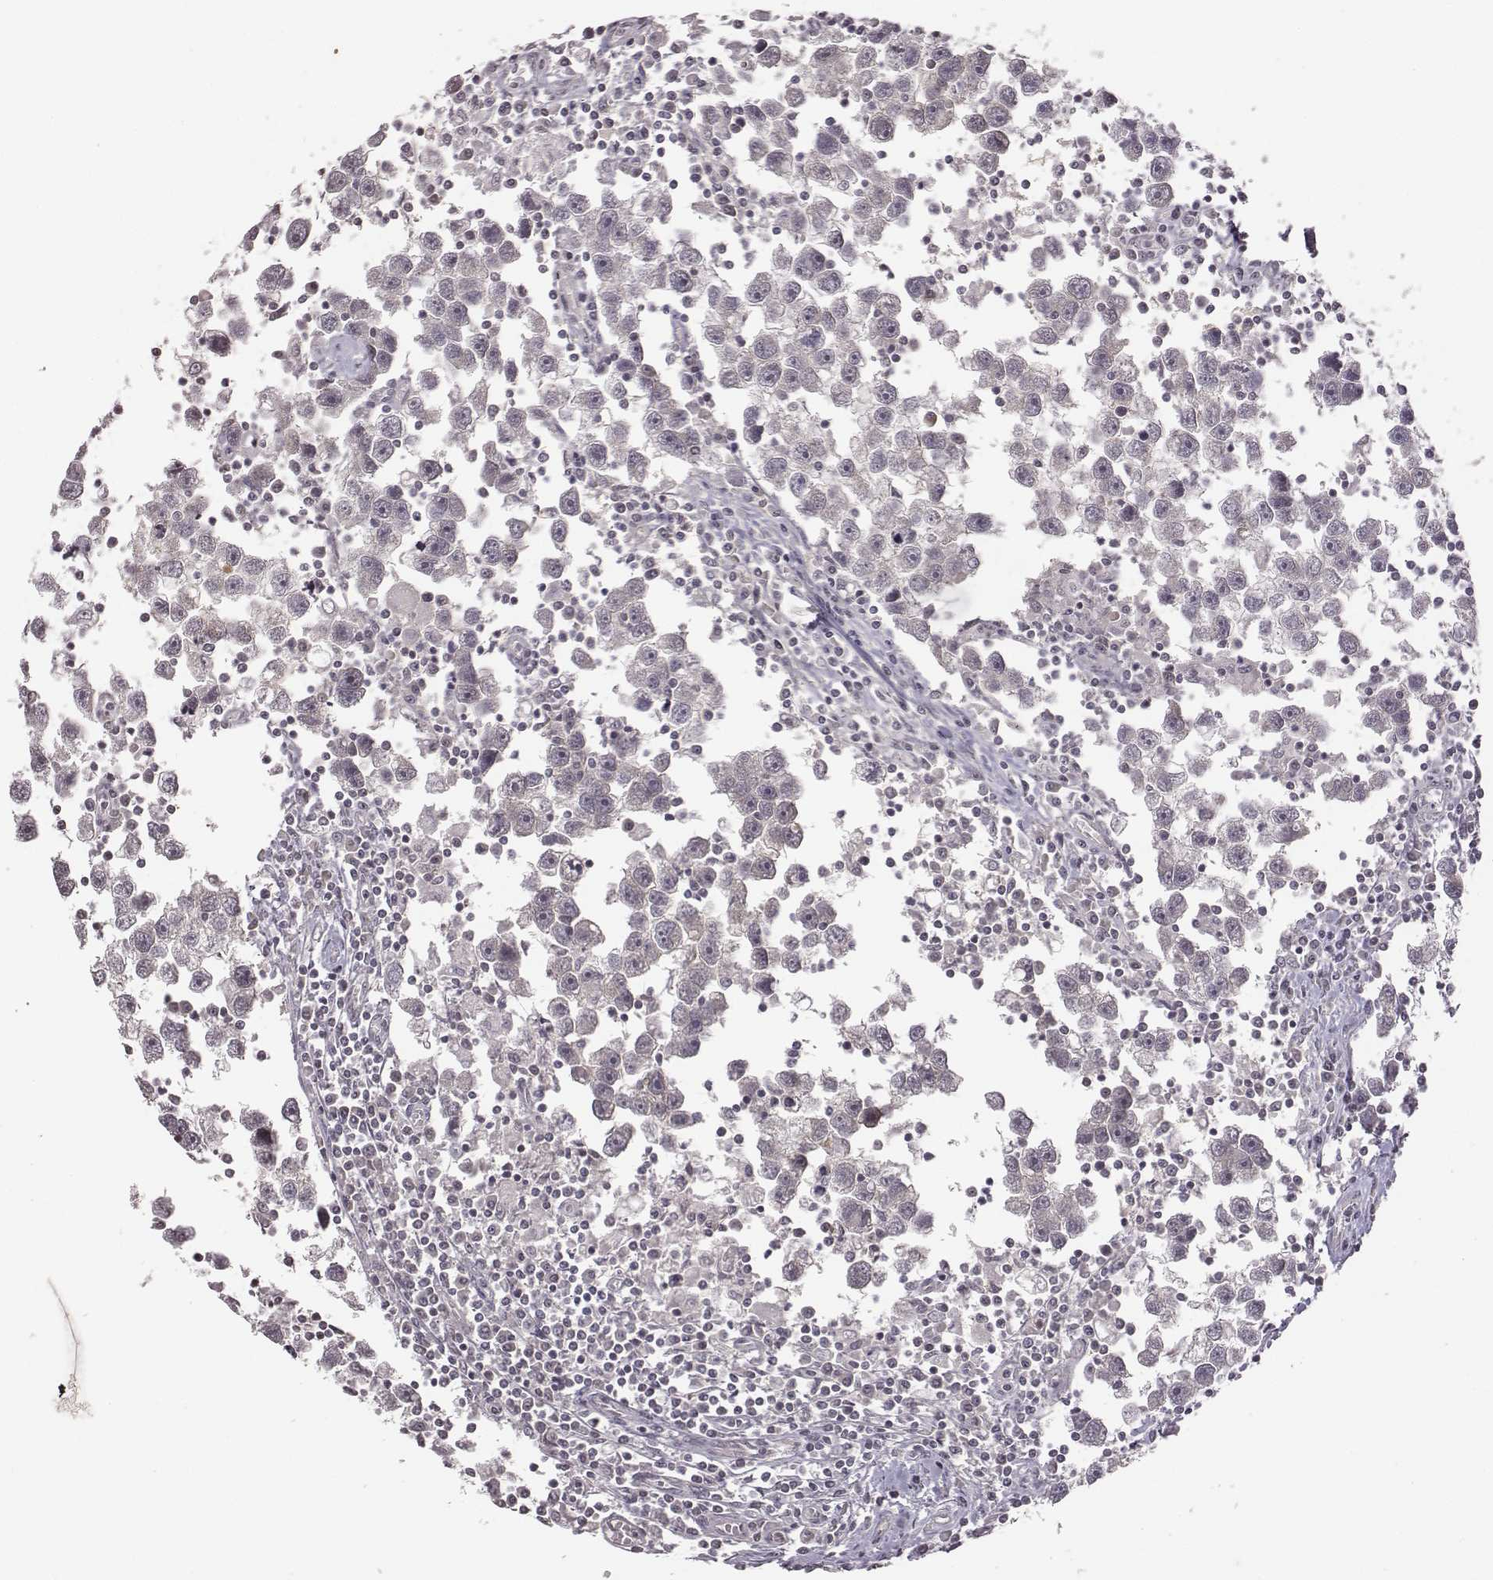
{"staining": {"intensity": "negative", "quantity": "none", "location": "none"}, "tissue": "testis cancer", "cell_type": "Tumor cells", "image_type": "cancer", "snomed": [{"axis": "morphology", "description": "Seminoma, NOS"}, {"axis": "topography", "description": "Testis"}], "caption": "IHC of testis cancer reveals no expression in tumor cells. (DAB (3,3'-diaminobenzidine) immunohistochemistry visualized using brightfield microscopy, high magnification).", "gene": "GRM4", "patient": {"sex": "male", "age": 30}}